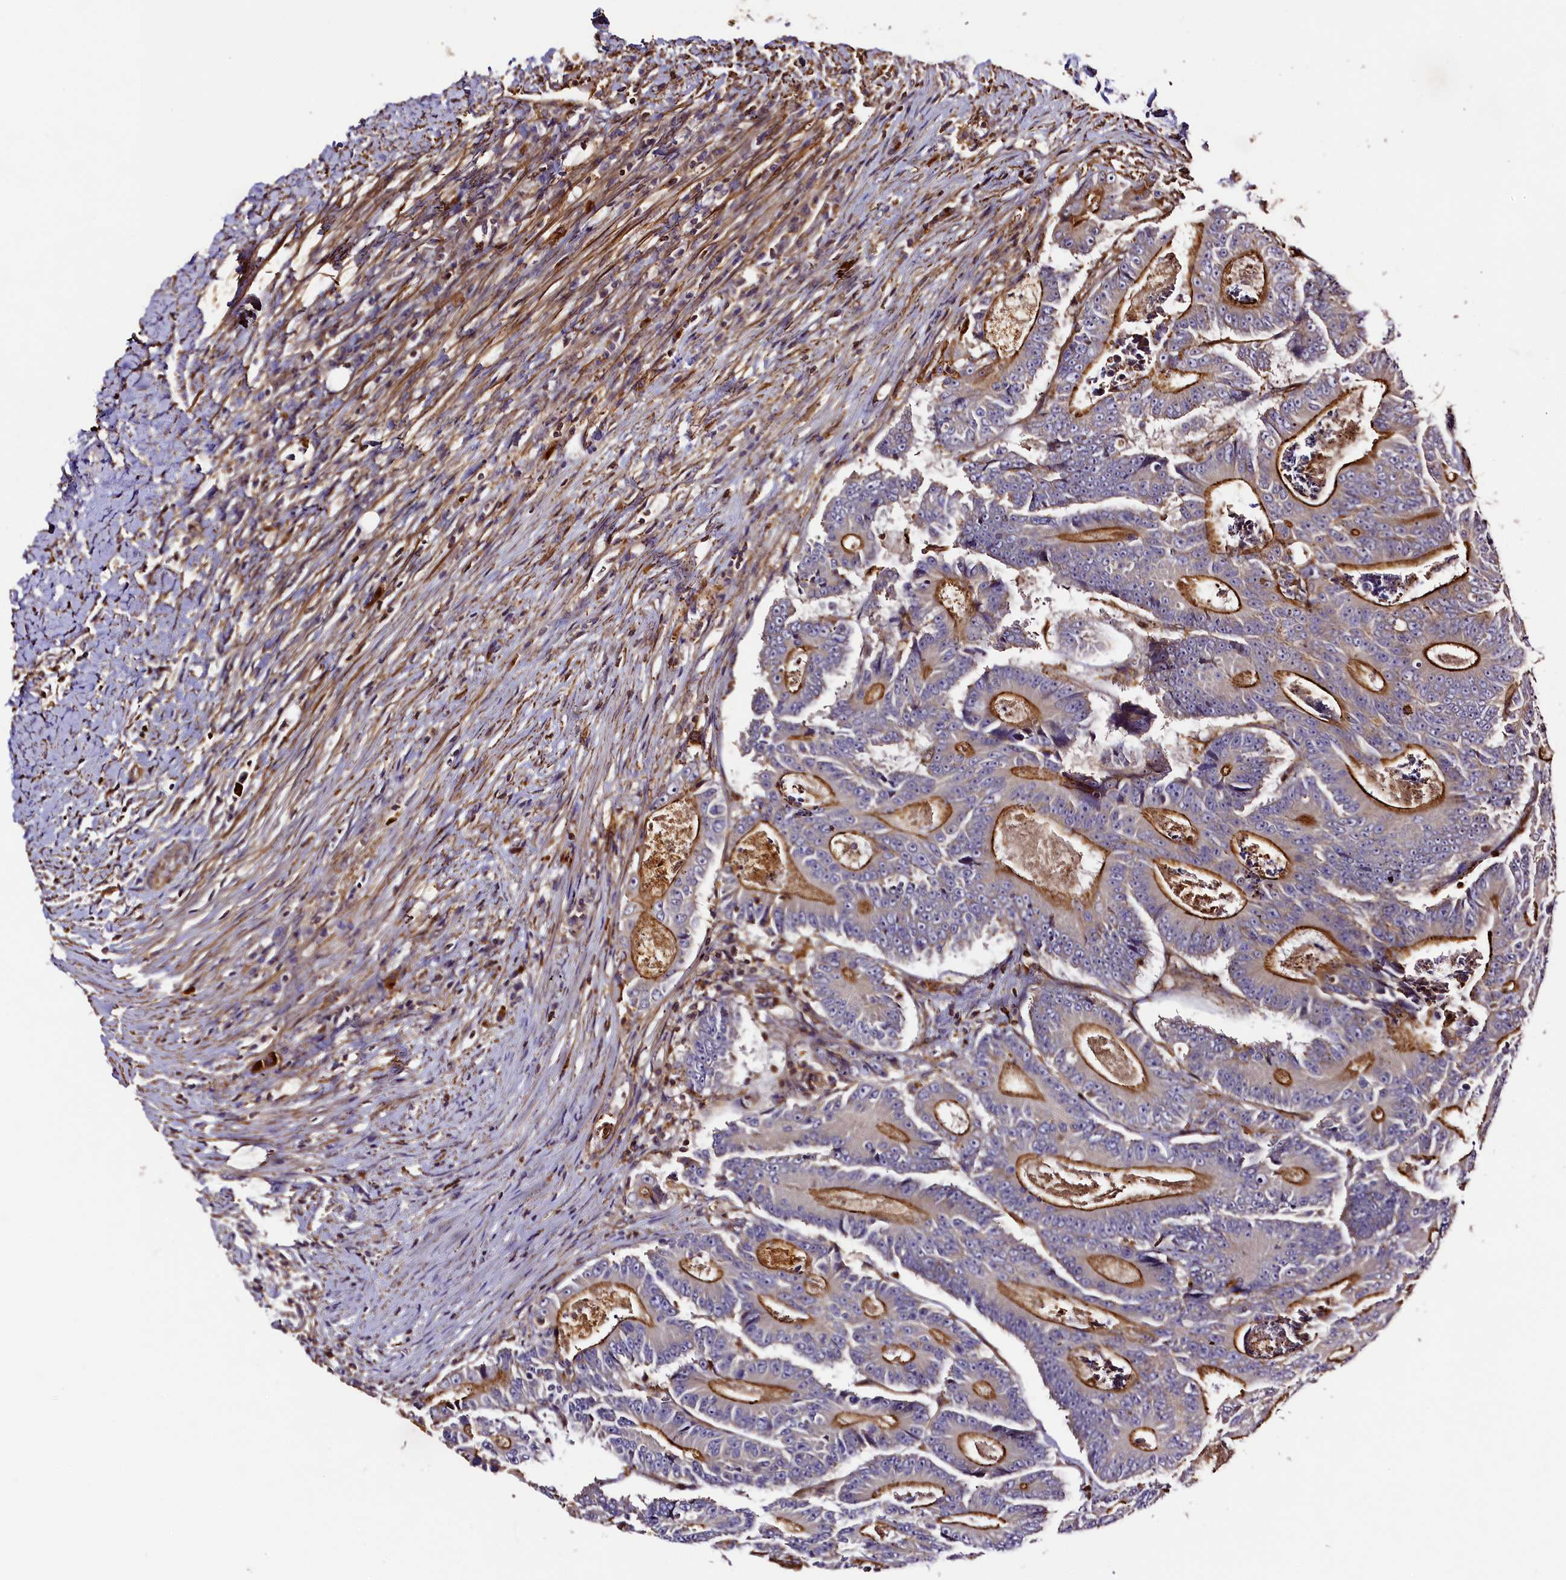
{"staining": {"intensity": "moderate", "quantity": "<25%", "location": "cytoplasmic/membranous"}, "tissue": "colorectal cancer", "cell_type": "Tumor cells", "image_type": "cancer", "snomed": [{"axis": "morphology", "description": "Adenocarcinoma, NOS"}, {"axis": "topography", "description": "Colon"}], "caption": "Tumor cells reveal low levels of moderate cytoplasmic/membranous positivity in about <25% of cells in human adenocarcinoma (colorectal).", "gene": "RAPSN", "patient": {"sex": "male", "age": 83}}